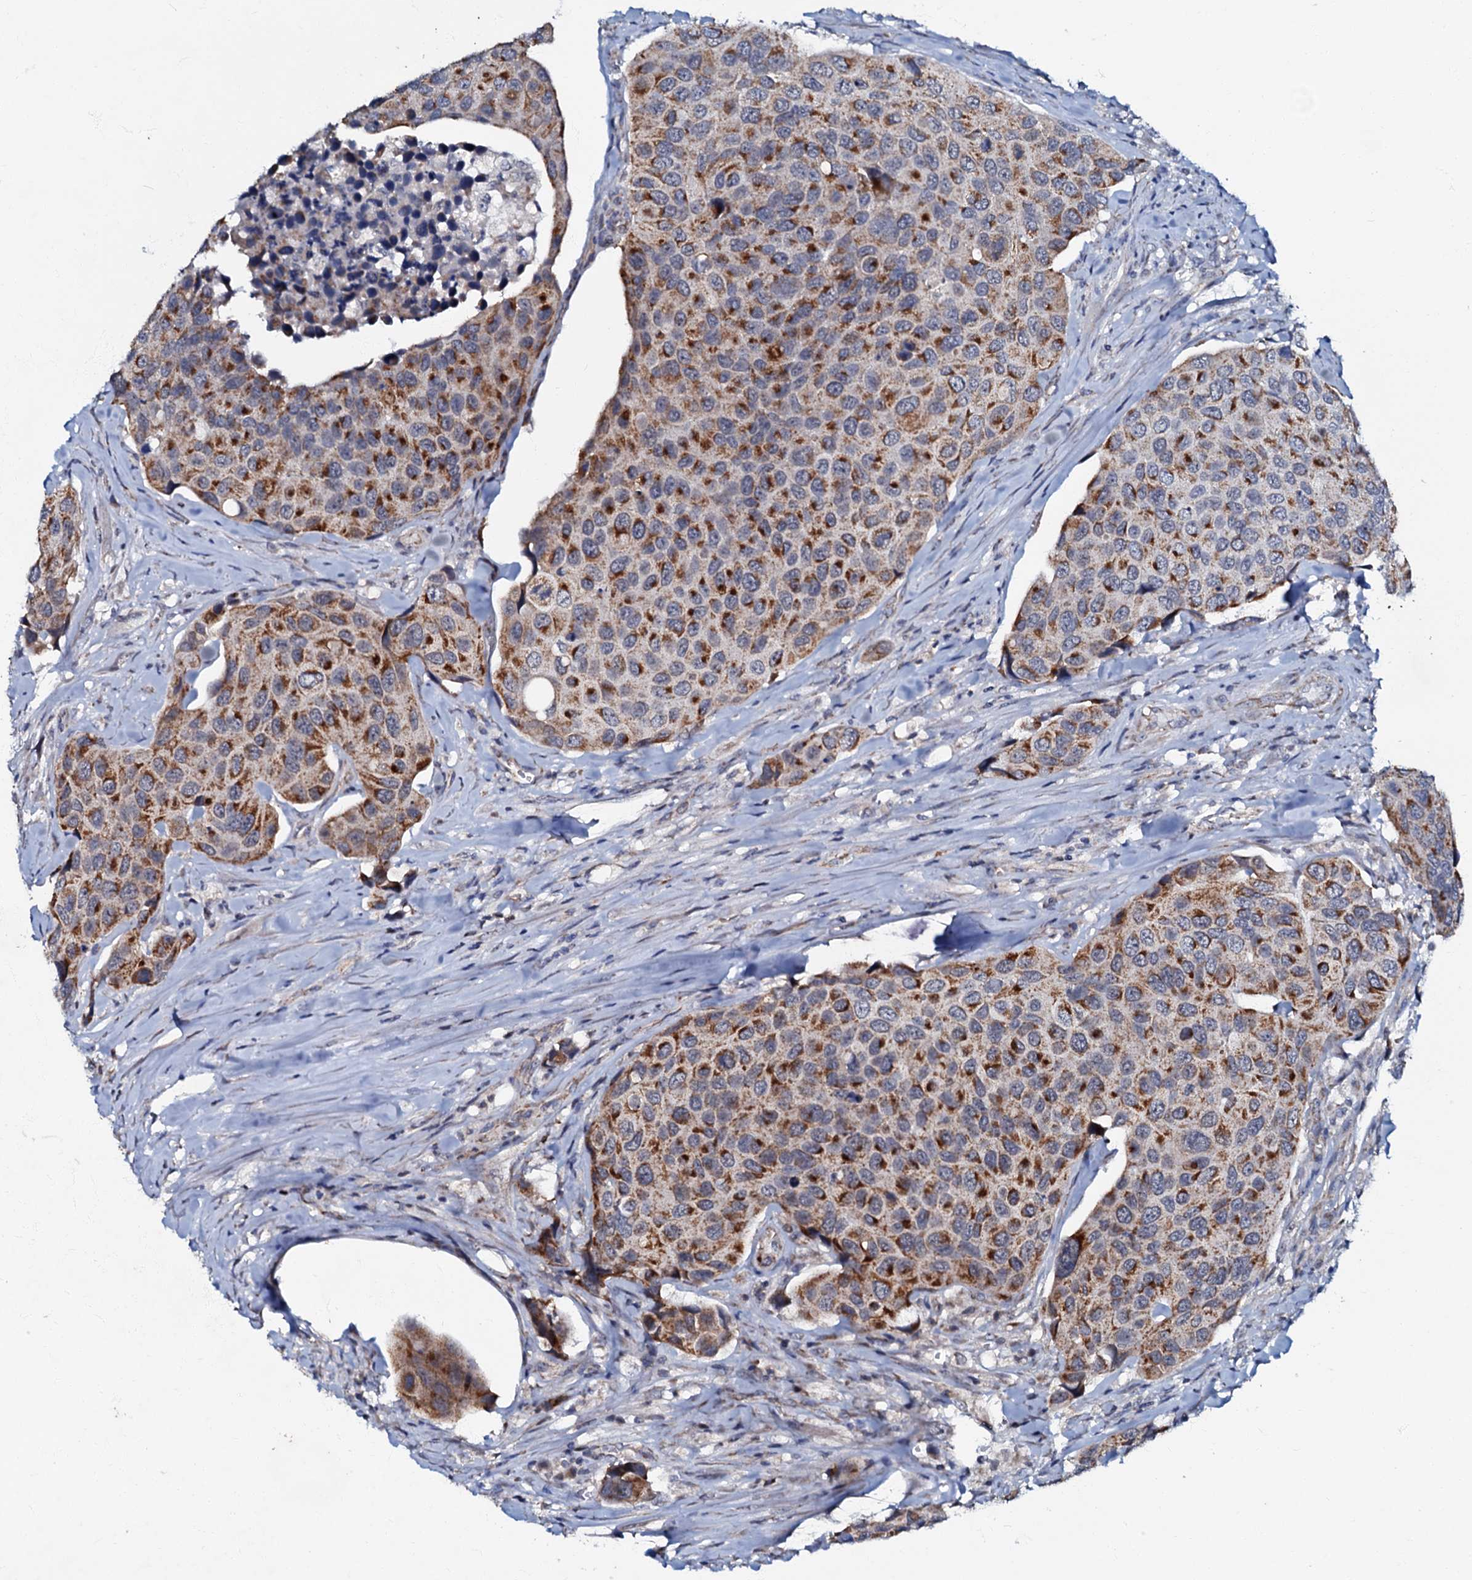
{"staining": {"intensity": "strong", "quantity": ">75%", "location": "cytoplasmic/membranous"}, "tissue": "urothelial cancer", "cell_type": "Tumor cells", "image_type": "cancer", "snomed": [{"axis": "morphology", "description": "Urothelial carcinoma, High grade"}, {"axis": "topography", "description": "Urinary bladder"}], "caption": "Immunohistochemical staining of human high-grade urothelial carcinoma exhibits high levels of strong cytoplasmic/membranous protein staining in about >75% of tumor cells.", "gene": "MRPL51", "patient": {"sex": "male", "age": 74}}